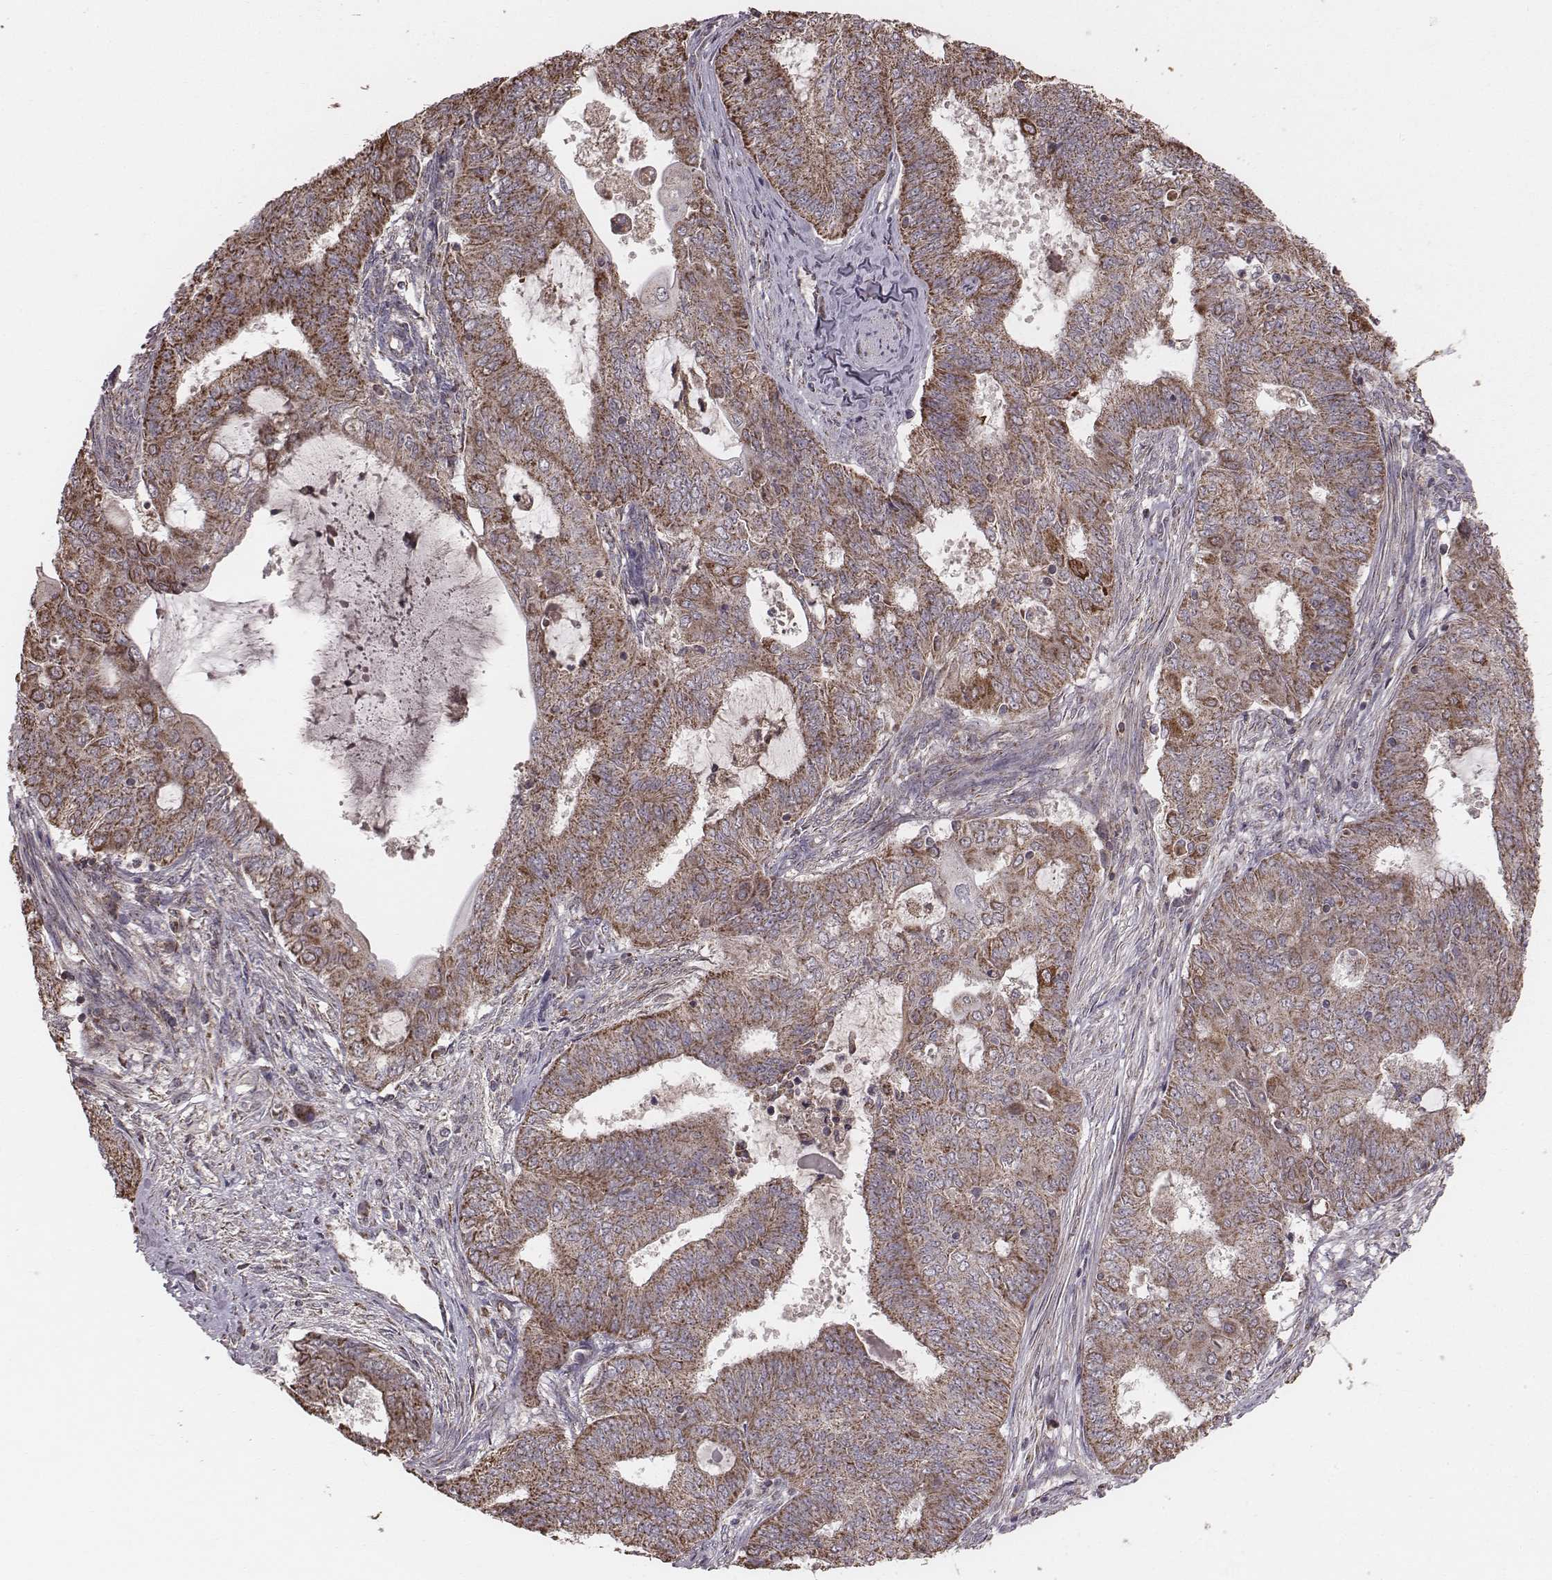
{"staining": {"intensity": "moderate", "quantity": ">75%", "location": "cytoplasmic/membranous"}, "tissue": "endometrial cancer", "cell_type": "Tumor cells", "image_type": "cancer", "snomed": [{"axis": "morphology", "description": "Adenocarcinoma, NOS"}, {"axis": "topography", "description": "Endometrium"}], "caption": "Endometrial cancer (adenocarcinoma) stained for a protein (brown) shows moderate cytoplasmic/membranous positive positivity in about >75% of tumor cells.", "gene": "PDCD2L", "patient": {"sex": "female", "age": 62}}